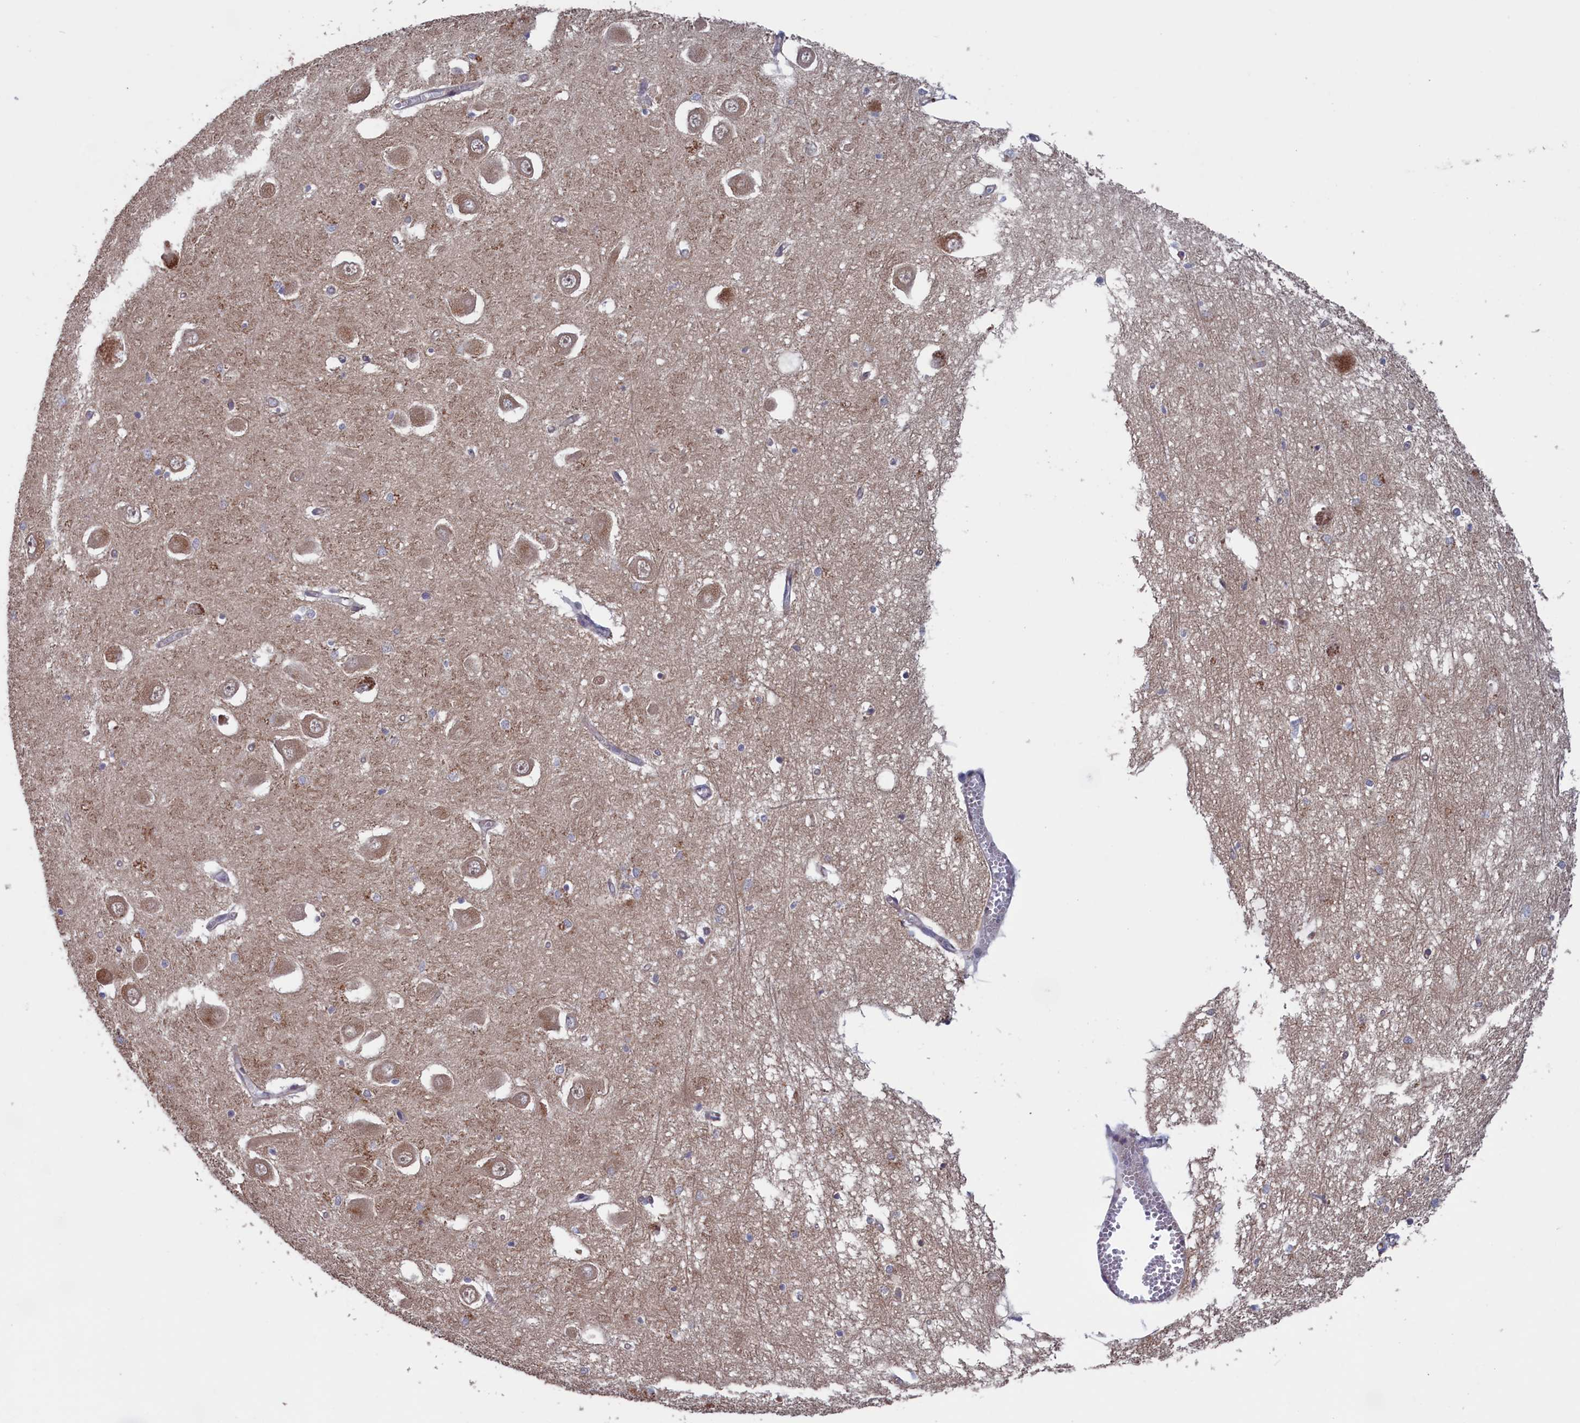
{"staining": {"intensity": "weak", "quantity": "<25%", "location": "nuclear"}, "tissue": "hippocampus", "cell_type": "Glial cells", "image_type": "normal", "snomed": [{"axis": "morphology", "description": "Normal tissue, NOS"}, {"axis": "topography", "description": "Hippocampus"}], "caption": "Protein analysis of normal hippocampus demonstrates no significant staining in glial cells.", "gene": "LSG1", "patient": {"sex": "male", "age": 70}}